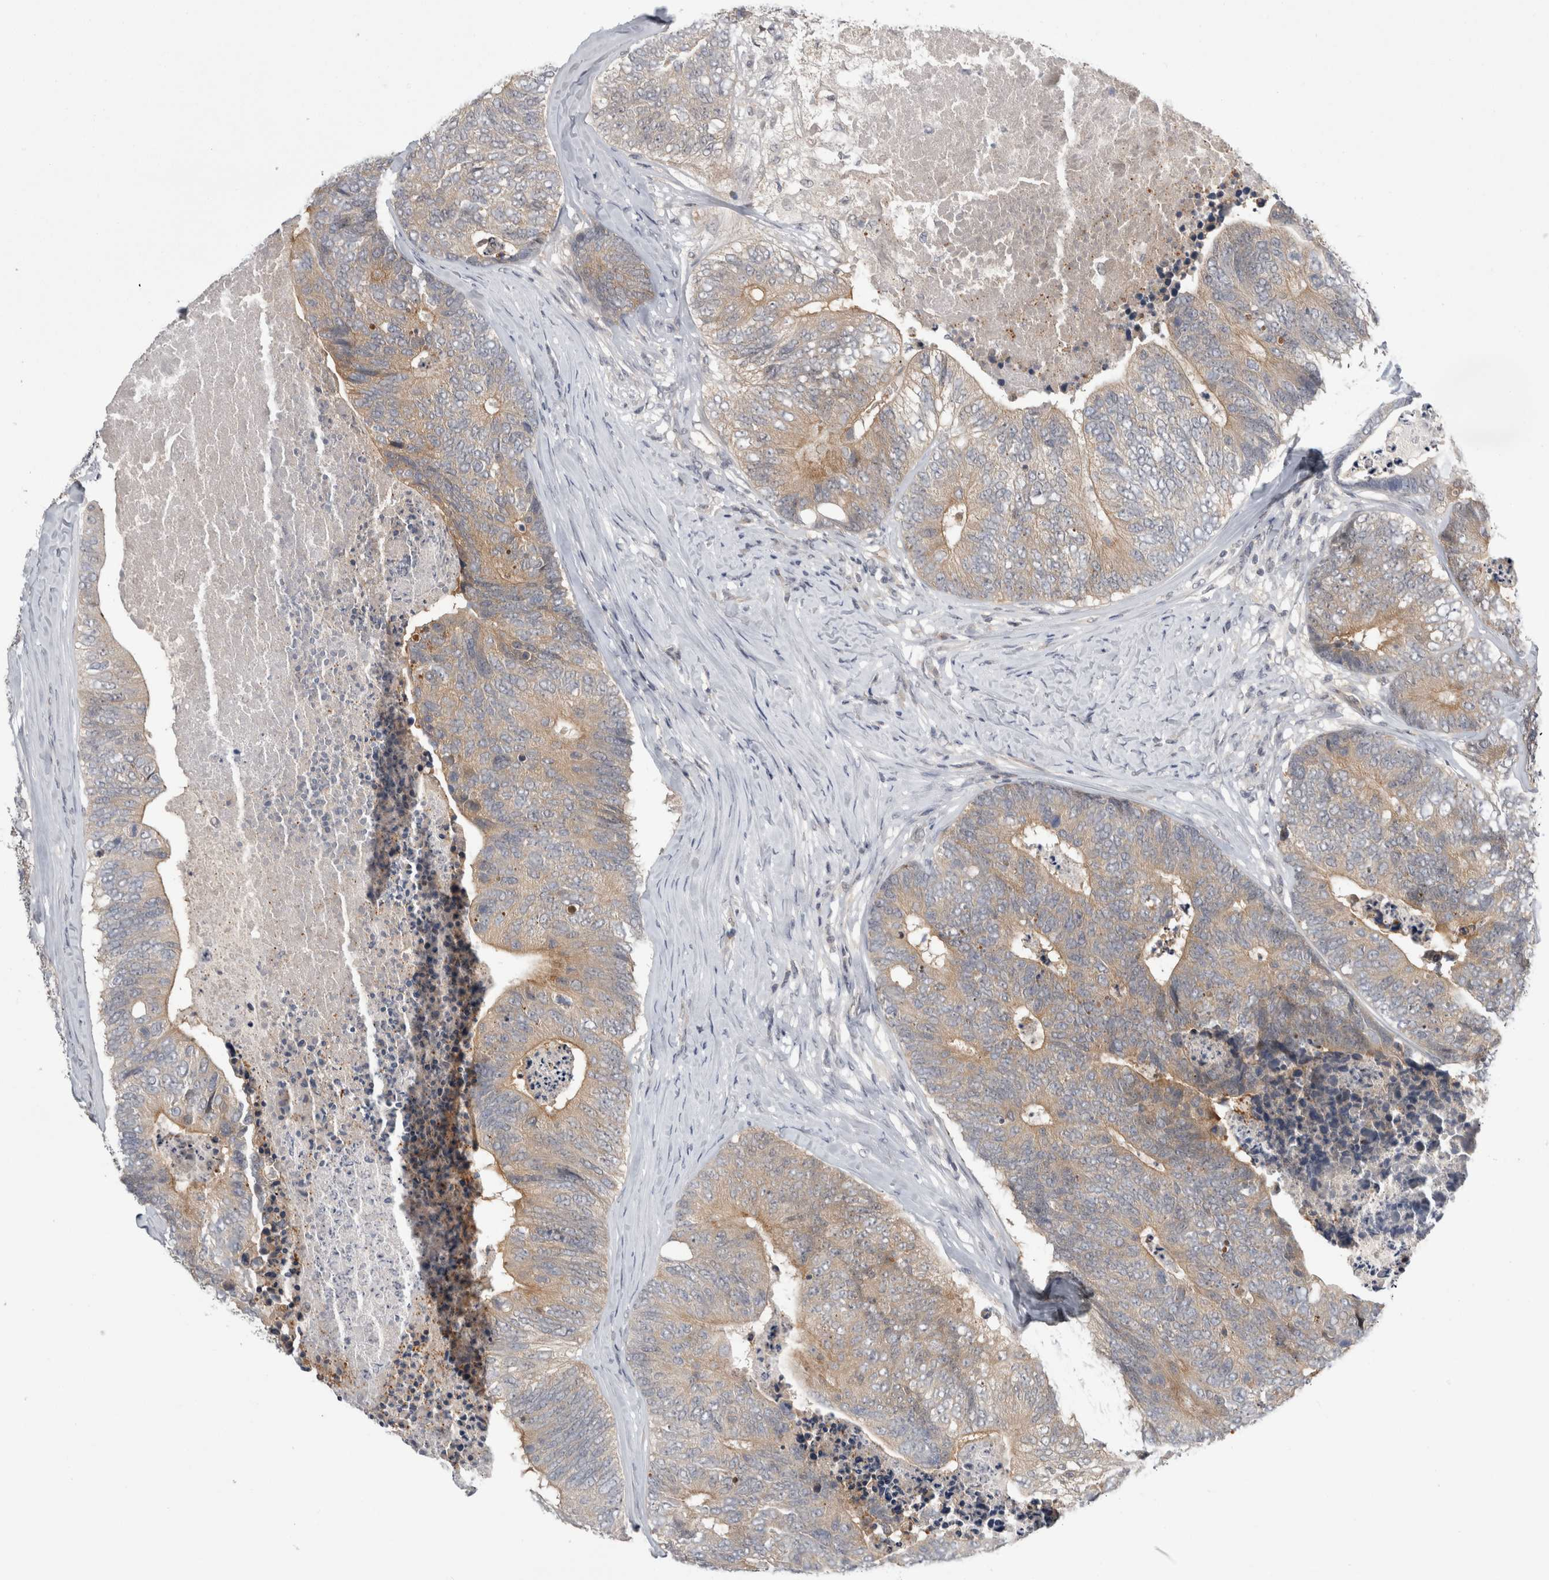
{"staining": {"intensity": "weak", "quantity": ">75%", "location": "cytoplasmic/membranous"}, "tissue": "colorectal cancer", "cell_type": "Tumor cells", "image_type": "cancer", "snomed": [{"axis": "morphology", "description": "Adenocarcinoma, NOS"}, {"axis": "topography", "description": "Colon"}], "caption": "Weak cytoplasmic/membranous staining is identified in approximately >75% of tumor cells in adenocarcinoma (colorectal).", "gene": "PSMB2", "patient": {"sex": "female", "age": 67}}